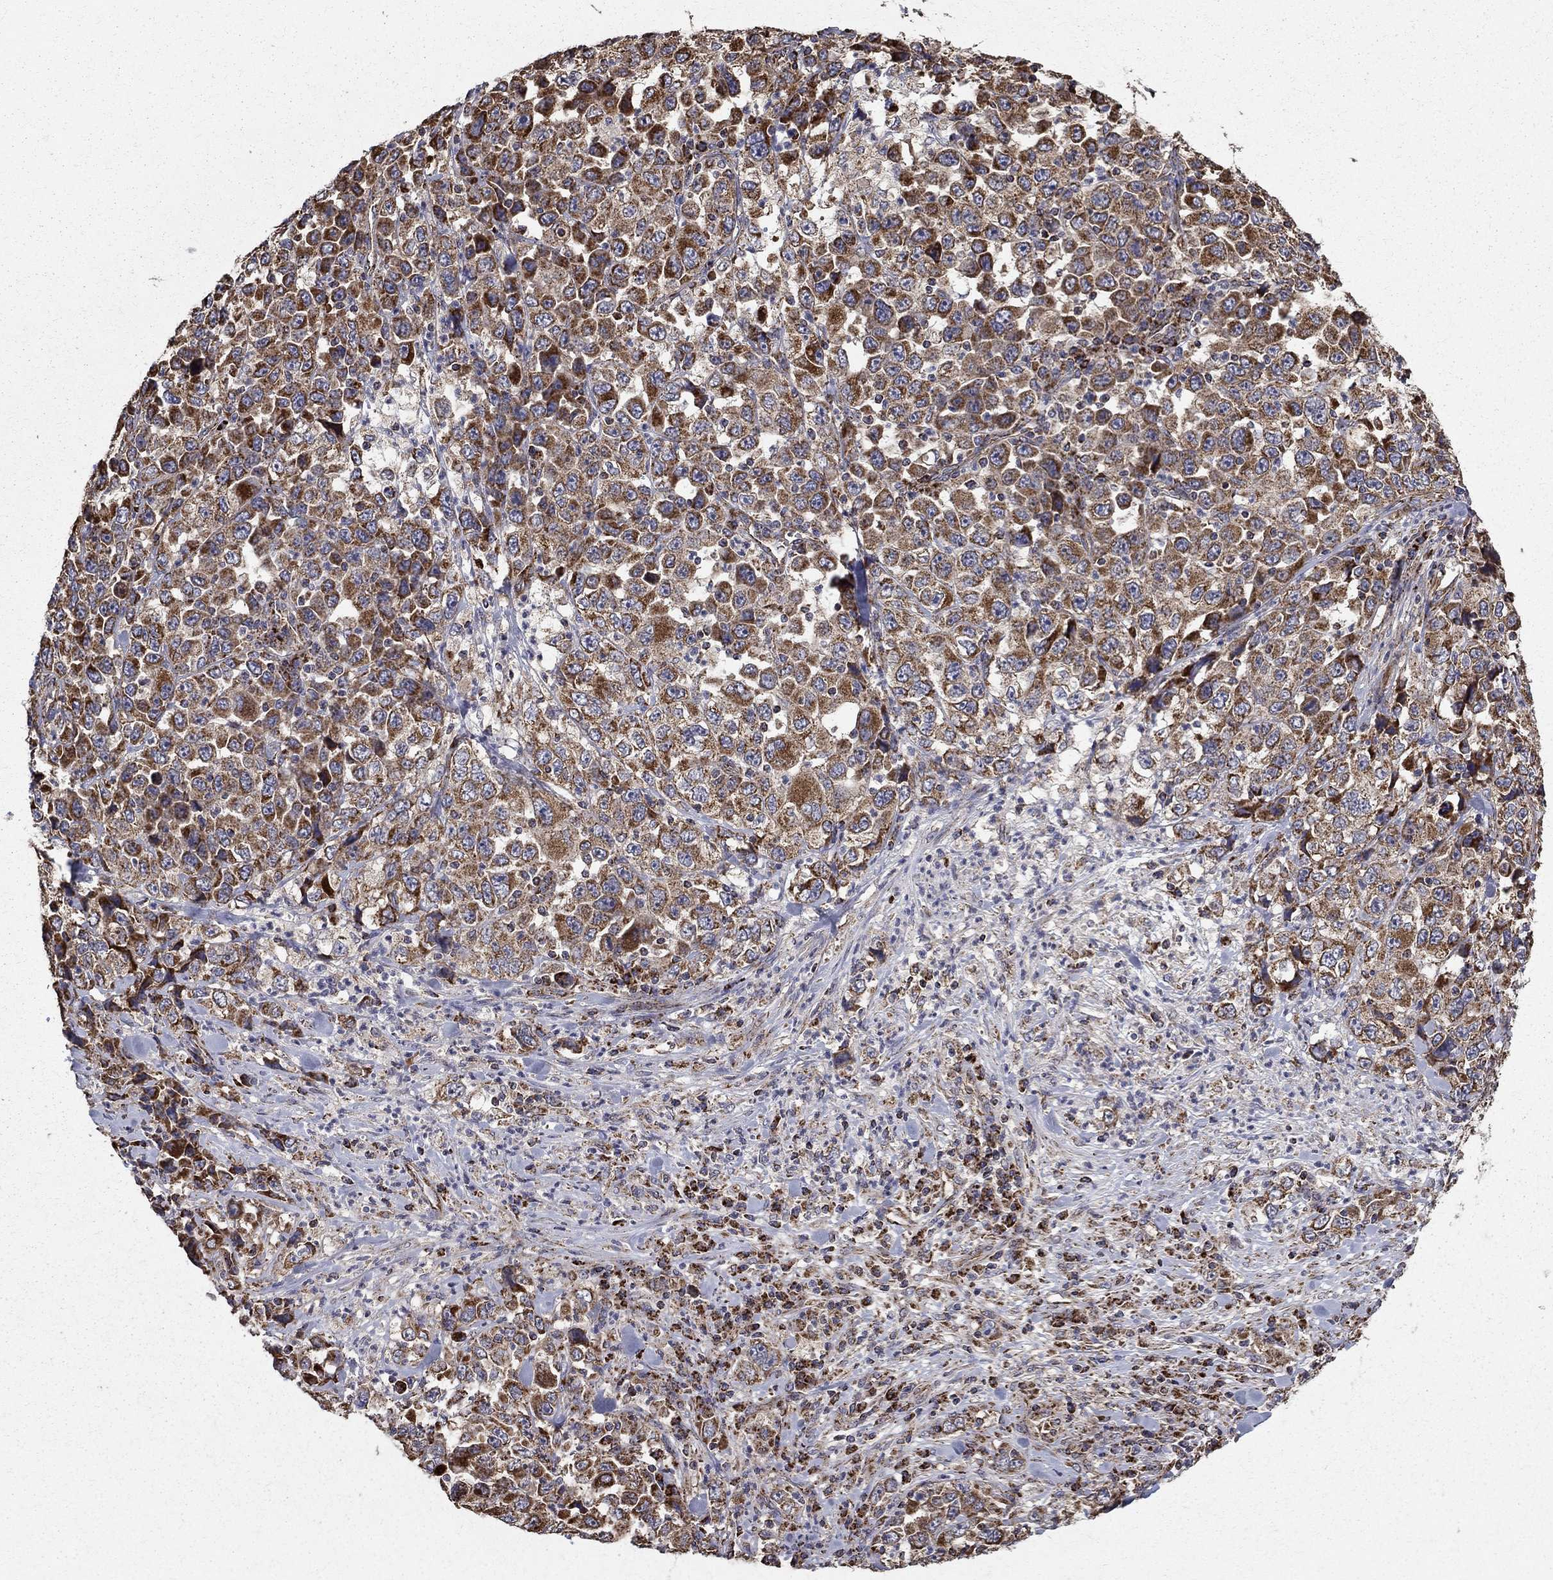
{"staining": {"intensity": "strong", "quantity": "<25%", "location": "cytoplasmic/membranous"}, "tissue": "stomach cancer", "cell_type": "Tumor cells", "image_type": "cancer", "snomed": [{"axis": "morphology", "description": "Normal tissue, NOS"}, {"axis": "morphology", "description": "Adenocarcinoma, NOS"}, {"axis": "topography", "description": "Stomach, upper"}, {"axis": "topography", "description": "Stomach"}], "caption": "The micrograph displays immunohistochemical staining of stomach adenocarcinoma. There is strong cytoplasmic/membranous positivity is appreciated in approximately <25% of tumor cells.", "gene": "NDUFS8", "patient": {"sex": "male", "age": 59}}